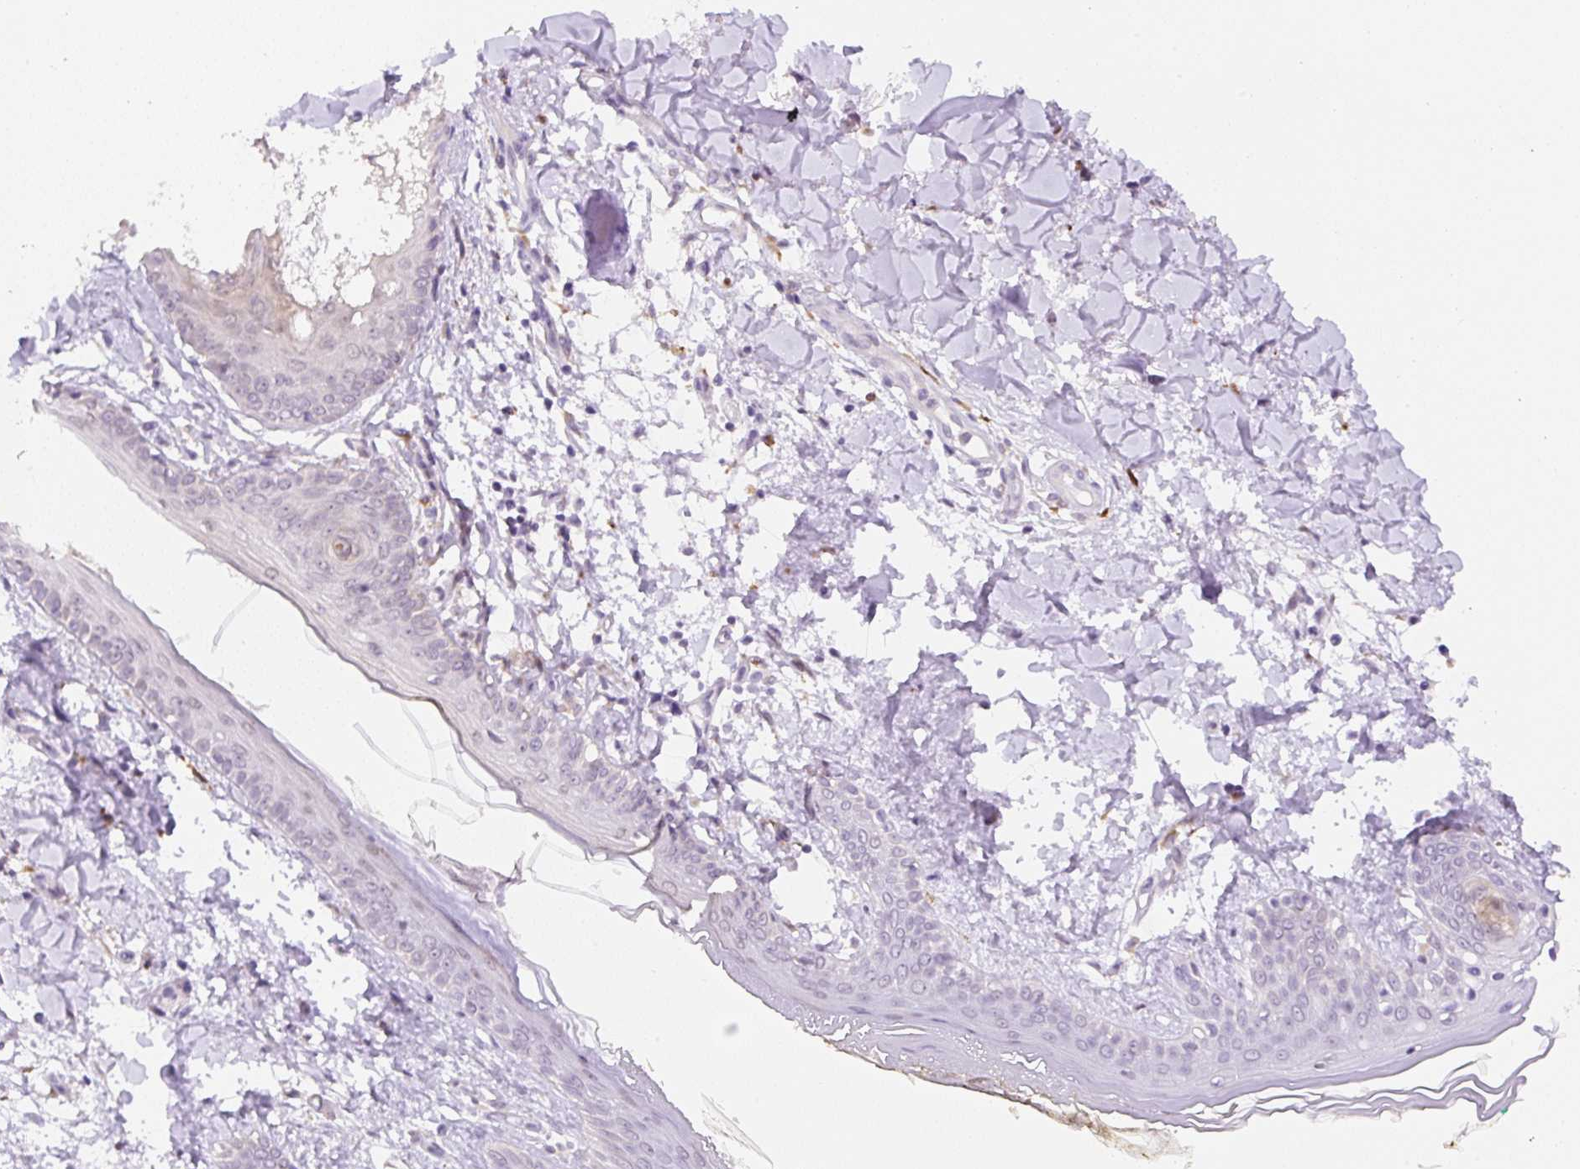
{"staining": {"intensity": "moderate", "quantity": "<25%", "location": "cytoplasmic/membranous"}, "tissue": "skin", "cell_type": "Fibroblasts", "image_type": "normal", "snomed": [{"axis": "morphology", "description": "Normal tissue, NOS"}, {"axis": "topography", "description": "Skin"}], "caption": "Immunohistochemical staining of unremarkable human skin exhibits moderate cytoplasmic/membranous protein expression in about <25% of fibroblasts.", "gene": "CEBPZOS", "patient": {"sex": "female", "age": 34}}